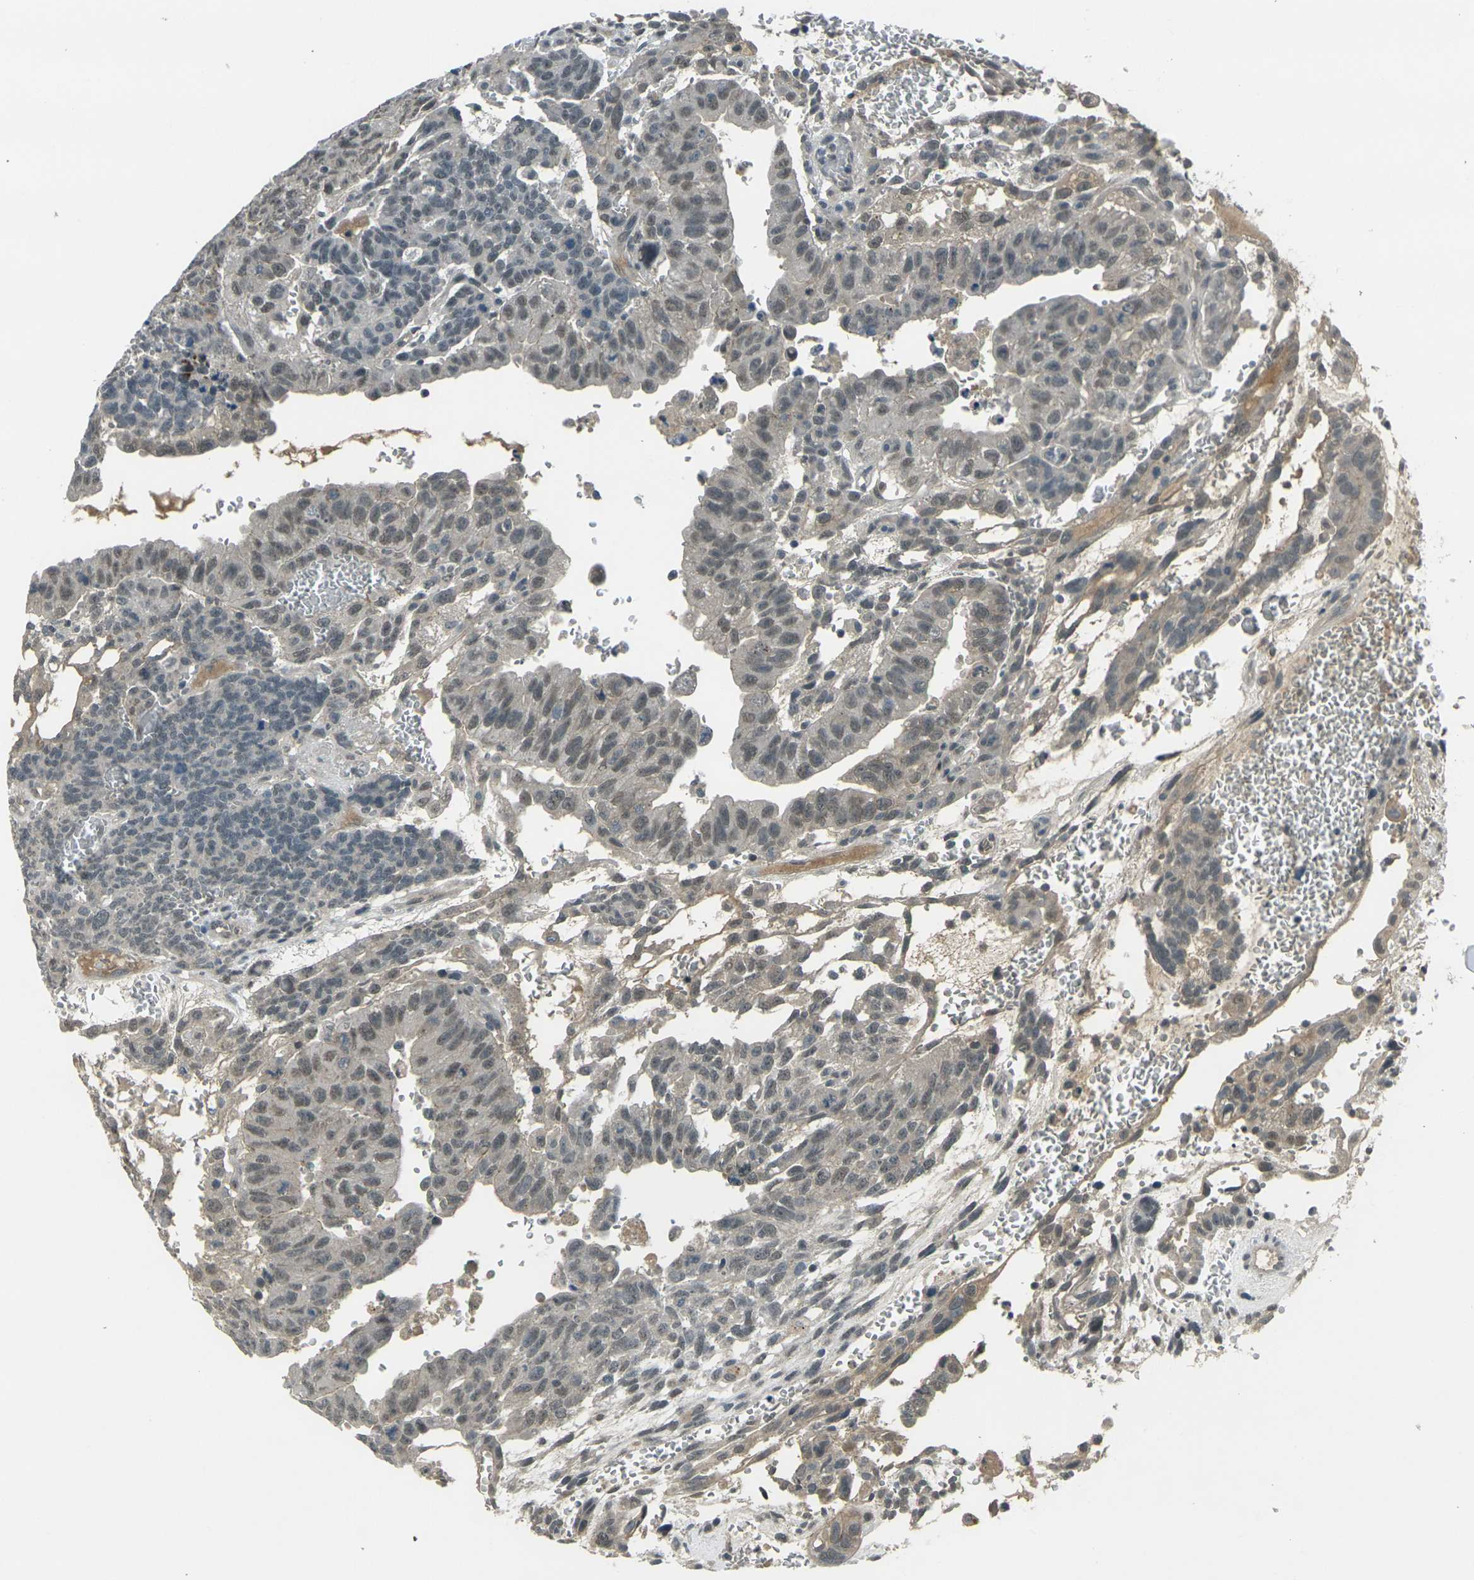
{"staining": {"intensity": "weak", "quantity": "<25%", "location": "cytoplasmic/membranous,nuclear"}, "tissue": "testis cancer", "cell_type": "Tumor cells", "image_type": "cancer", "snomed": [{"axis": "morphology", "description": "Seminoma, NOS"}, {"axis": "morphology", "description": "Carcinoma, Embryonal, NOS"}, {"axis": "topography", "description": "Testis"}], "caption": "Protein analysis of testis cancer exhibits no significant expression in tumor cells.", "gene": "GPR19", "patient": {"sex": "male", "age": 52}}